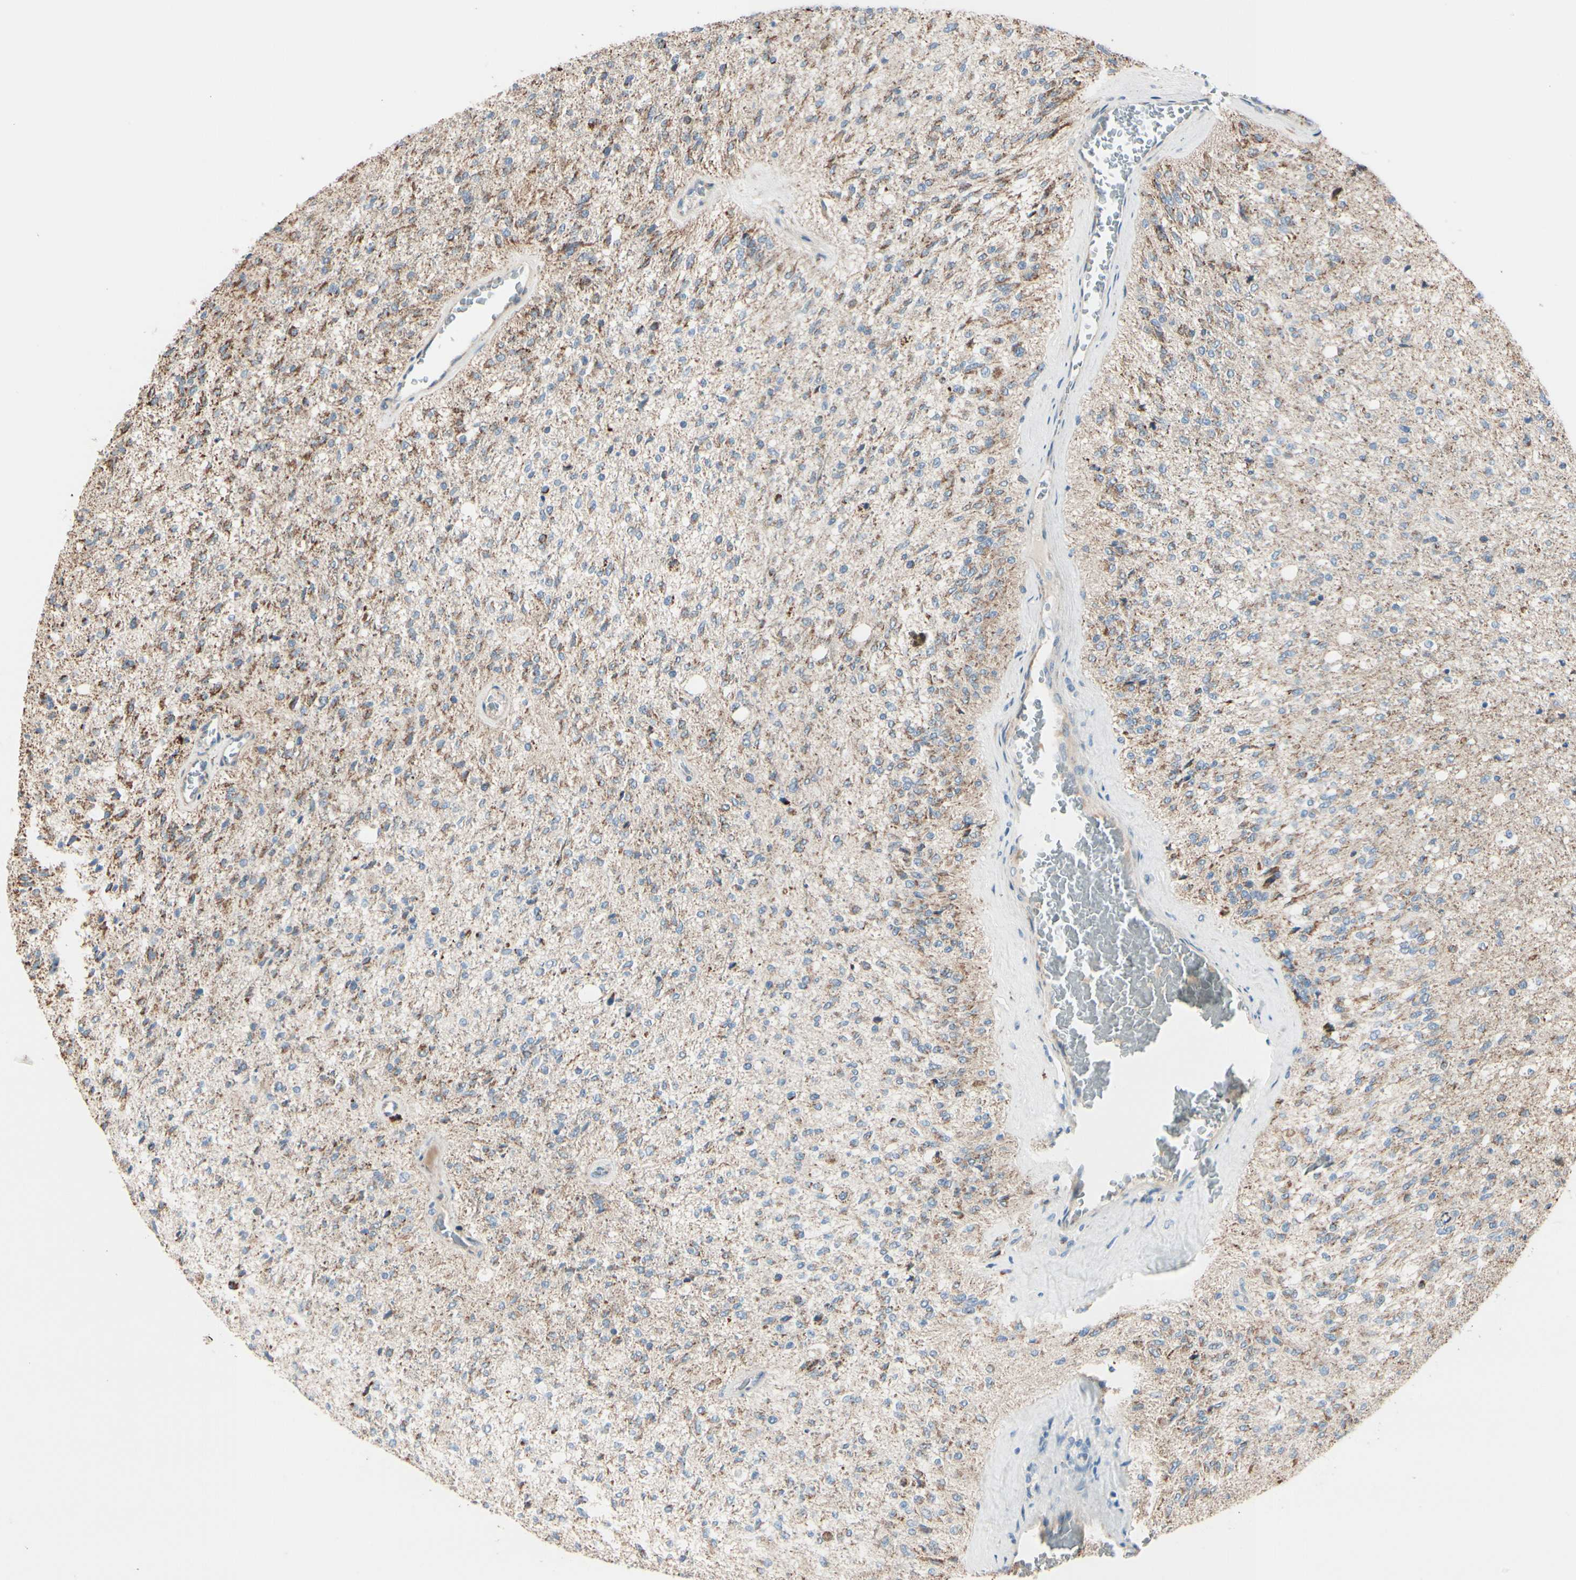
{"staining": {"intensity": "moderate", "quantity": "25%-75%", "location": "cytoplasmic/membranous"}, "tissue": "glioma", "cell_type": "Tumor cells", "image_type": "cancer", "snomed": [{"axis": "morphology", "description": "Normal tissue, NOS"}, {"axis": "morphology", "description": "Glioma, malignant, High grade"}, {"axis": "topography", "description": "Cerebral cortex"}], "caption": "A histopathology image of human malignant glioma (high-grade) stained for a protein reveals moderate cytoplasmic/membranous brown staining in tumor cells.", "gene": "EPHA3", "patient": {"sex": "male", "age": 77}}